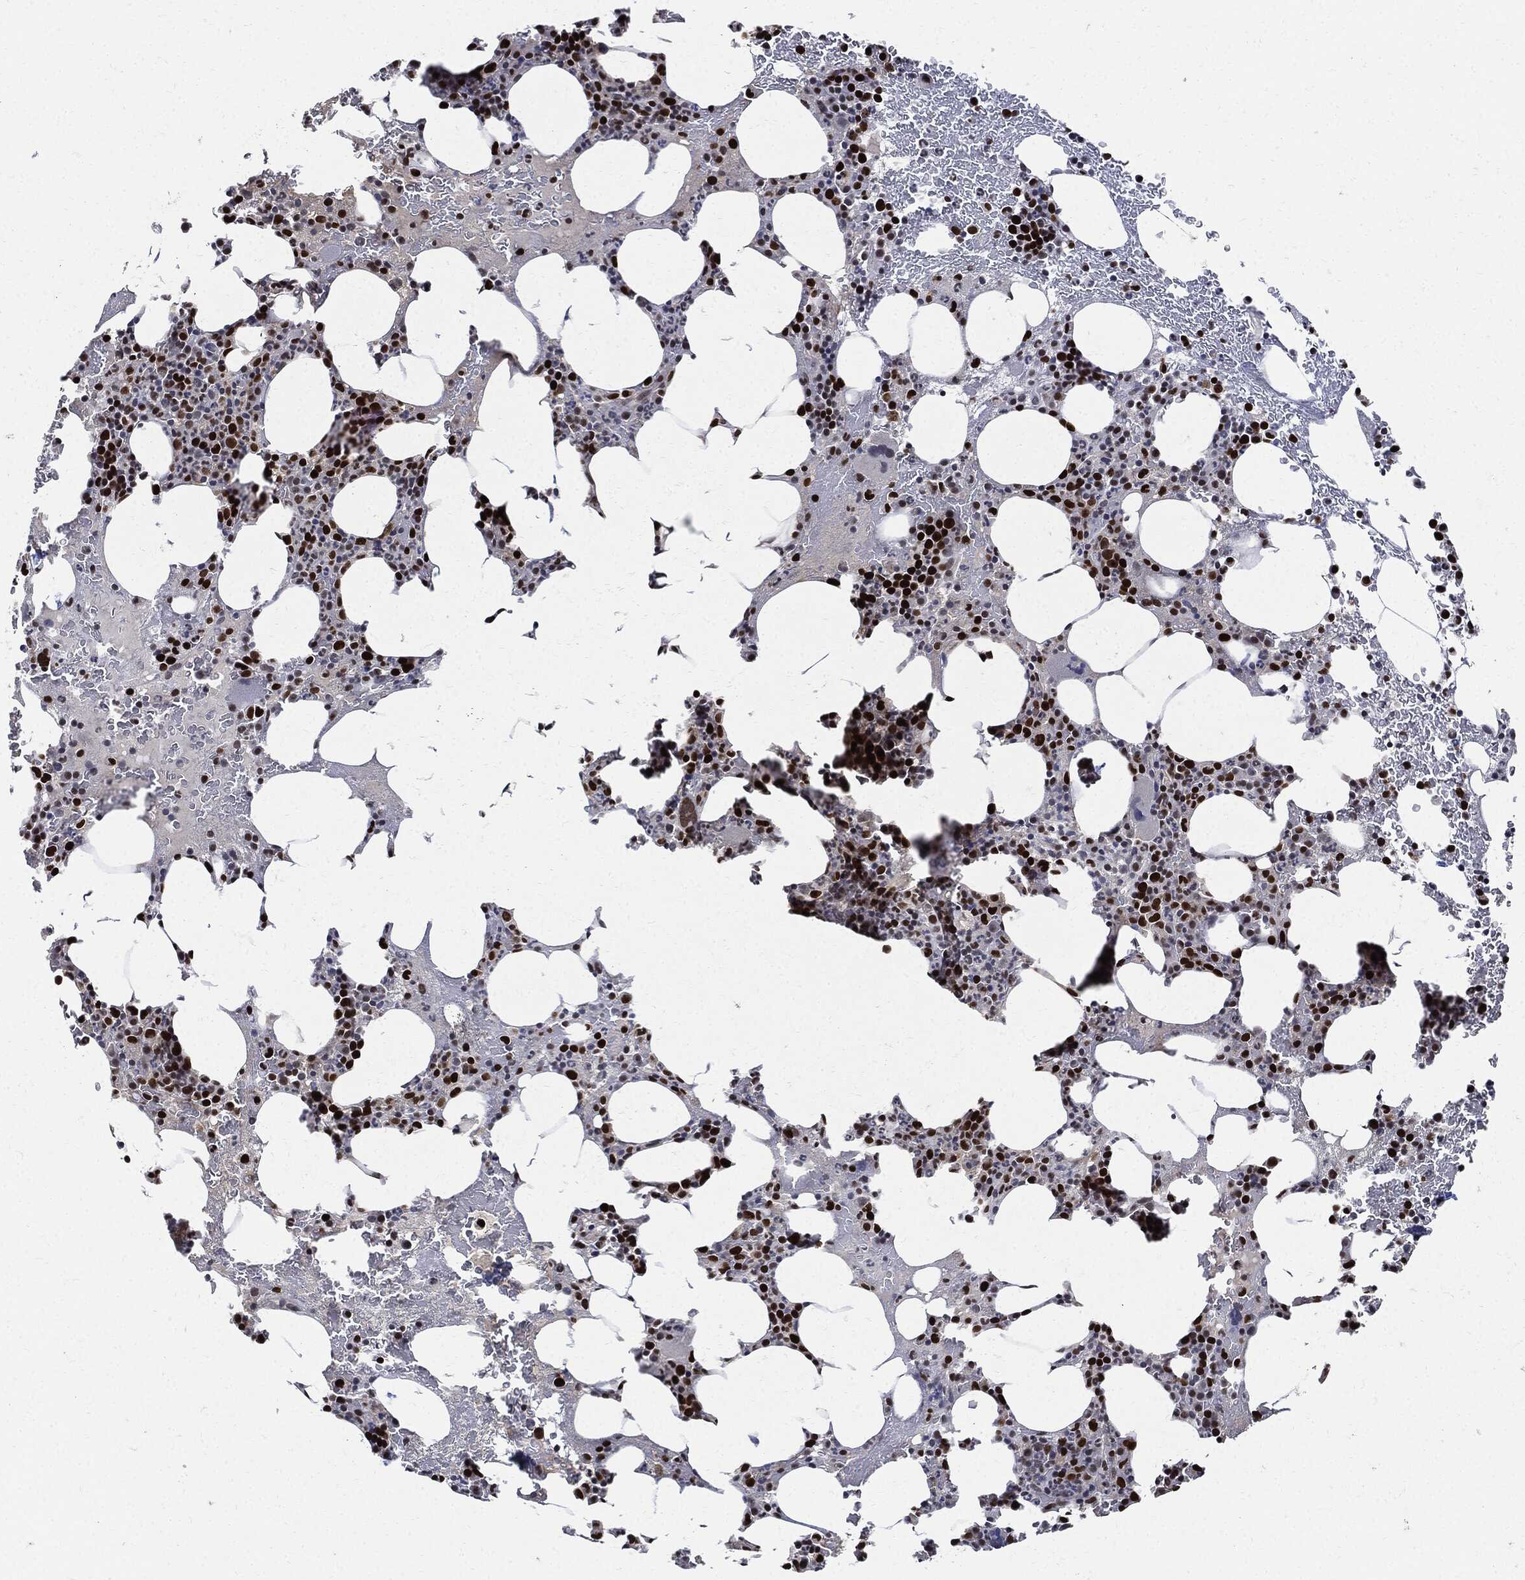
{"staining": {"intensity": "strong", "quantity": "25%-75%", "location": "nuclear"}, "tissue": "bone marrow", "cell_type": "Hematopoietic cells", "image_type": "normal", "snomed": [{"axis": "morphology", "description": "Normal tissue, NOS"}, {"axis": "topography", "description": "Bone marrow"}], "caption": "Immunohistochemistry (IHC) micrograph of benign bone marrow: human bone marrow stained using IHC reveals high levels of strong protein expression localized specifically in the nuclear of hematopoietic cells, appearing as a nuclear brown color.", "gene": "PCNA", "patient": {"sex": "male", "age": 83}}